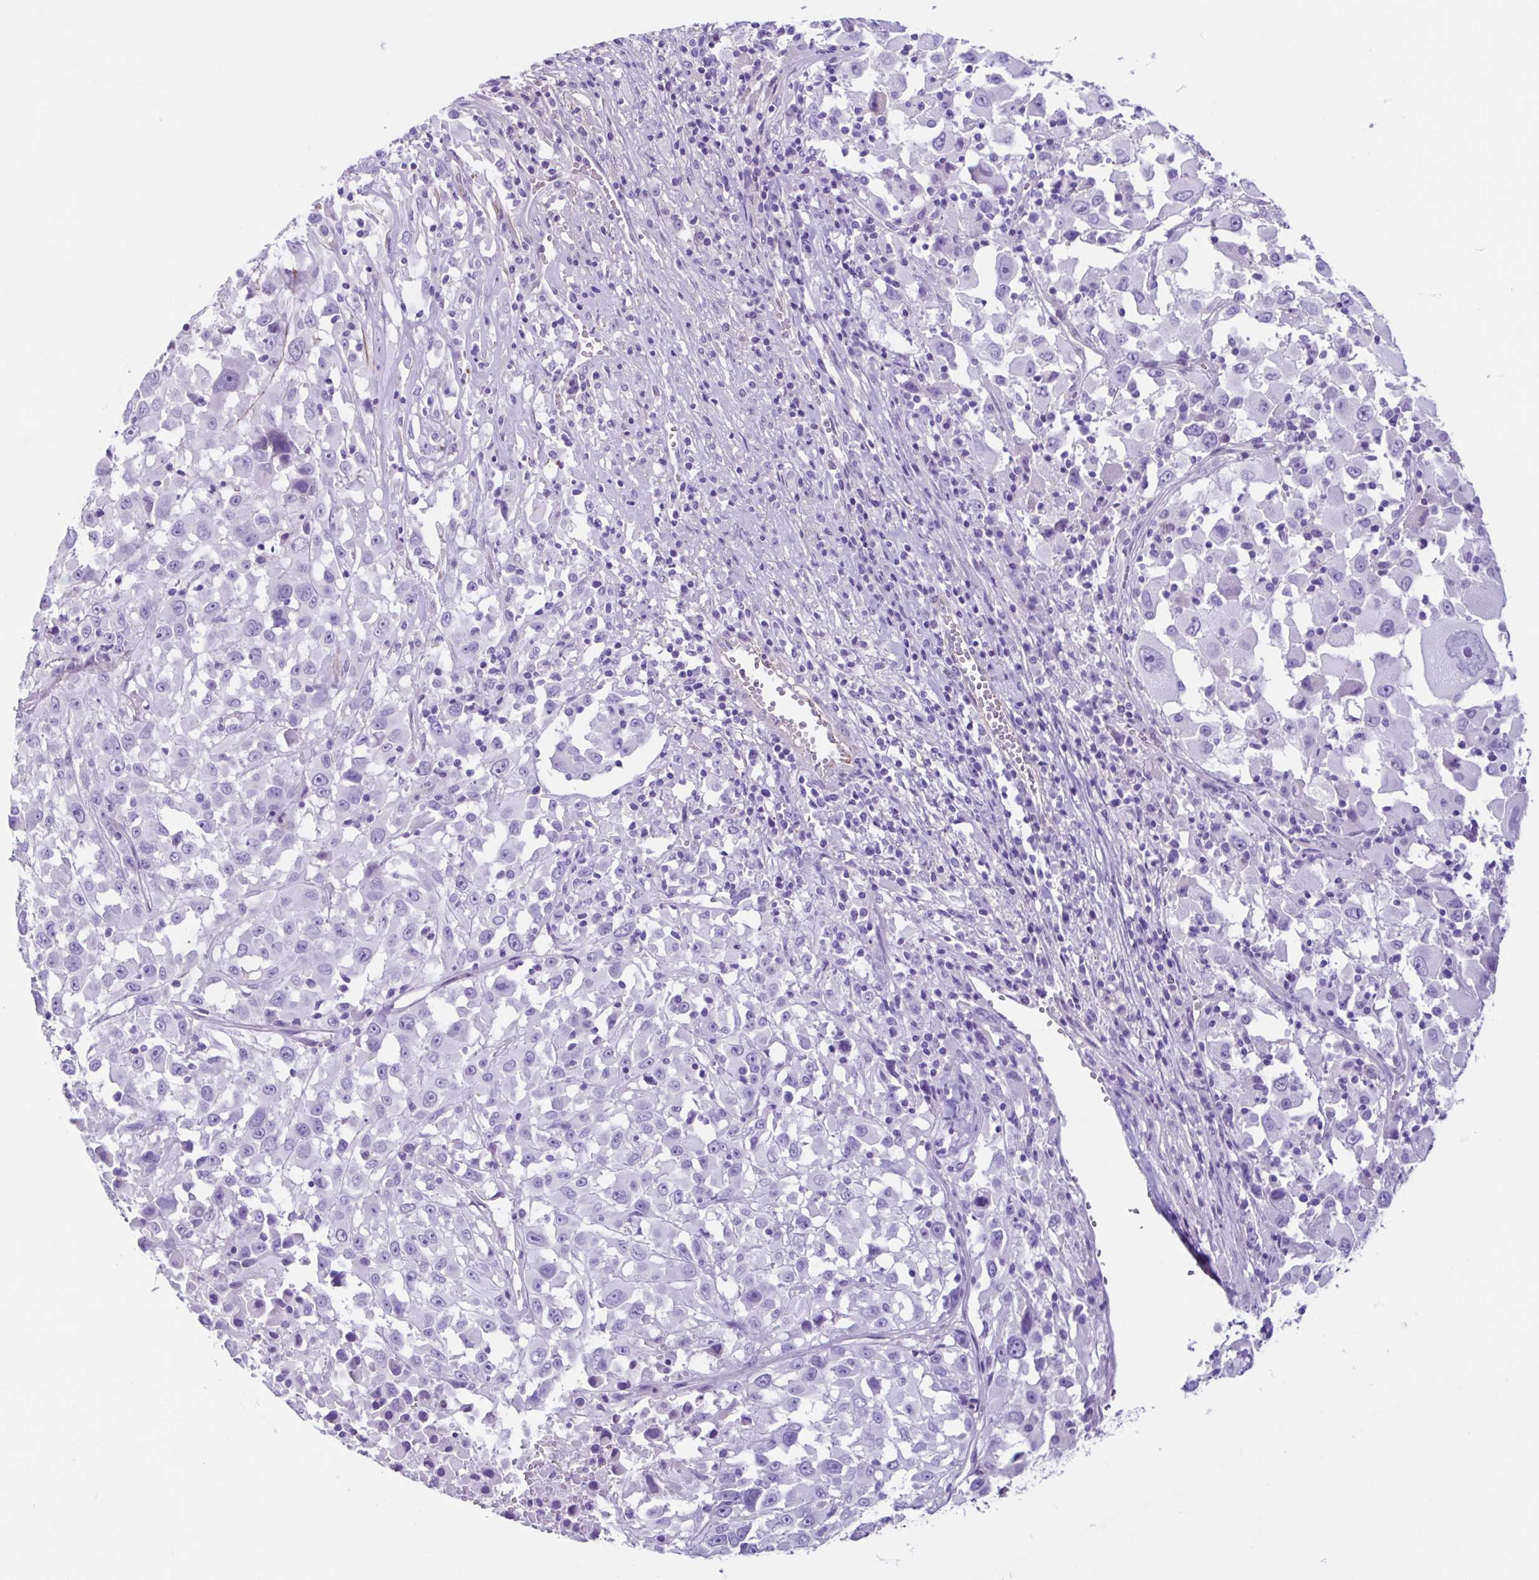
{"staining": {"intensity": "negative", "quantity": "none", "location": "none"}, "tissue": "melanoma", "cell_type": "Tumor cells", "image_type": "cancer", "snomed": [{"axis": "morphology", "description": "Malignant melanoma, Metastatic site"}, {"axis": "topography", "description": "Soft tissue"}], "caption": "Micrograph shows no significant protein positivity in tumor cells of malignant melanoma (metastatic site).", "gene": "CYP11B1", "patient": {"sex": "male", "age": 50}}